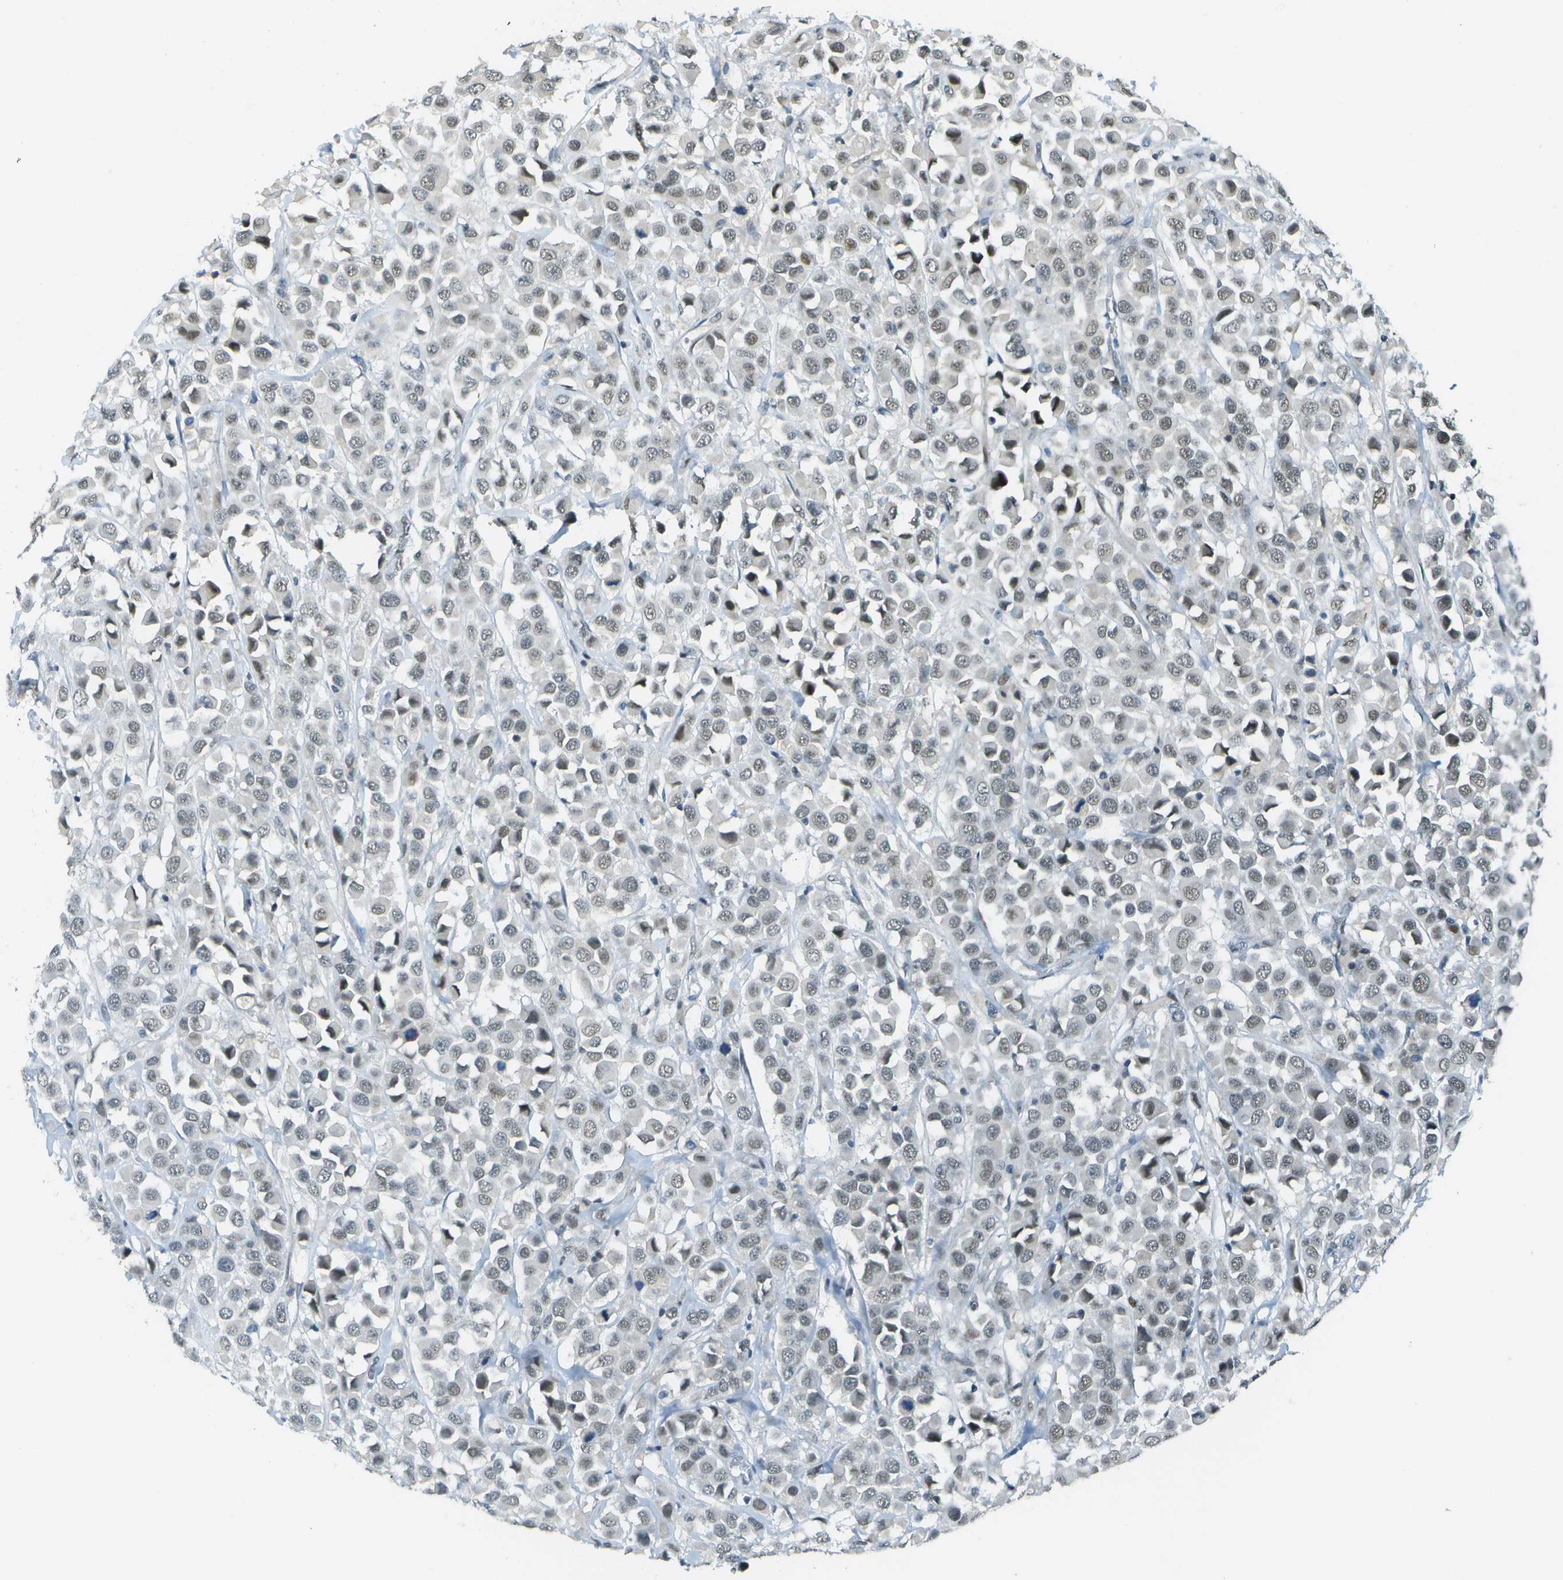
{"staining": {"intensity": "weak", "quantity": ">75%", "location": "nuclear"}, "tissue": "breast cancer", "cell_type": "Tumor cells", "image_type": "cancer", "snomed": [{"axis": "morphology", "description": "Duct carcinoma"}, {"axis": "topography", "description": "Breast"}], "caption": "The histopathology image reveals a brown stain indicating the presence of a protein in the nuclear of tumor cells in infiltrating ductal carcinoma (breast). The staining is performed using DAB brown chromogen to label protein expression. The nuclei are counter-stained blue using hematoxylin.", "gene": "NEK11", "patient": {"sex": "female", "age": 61}}